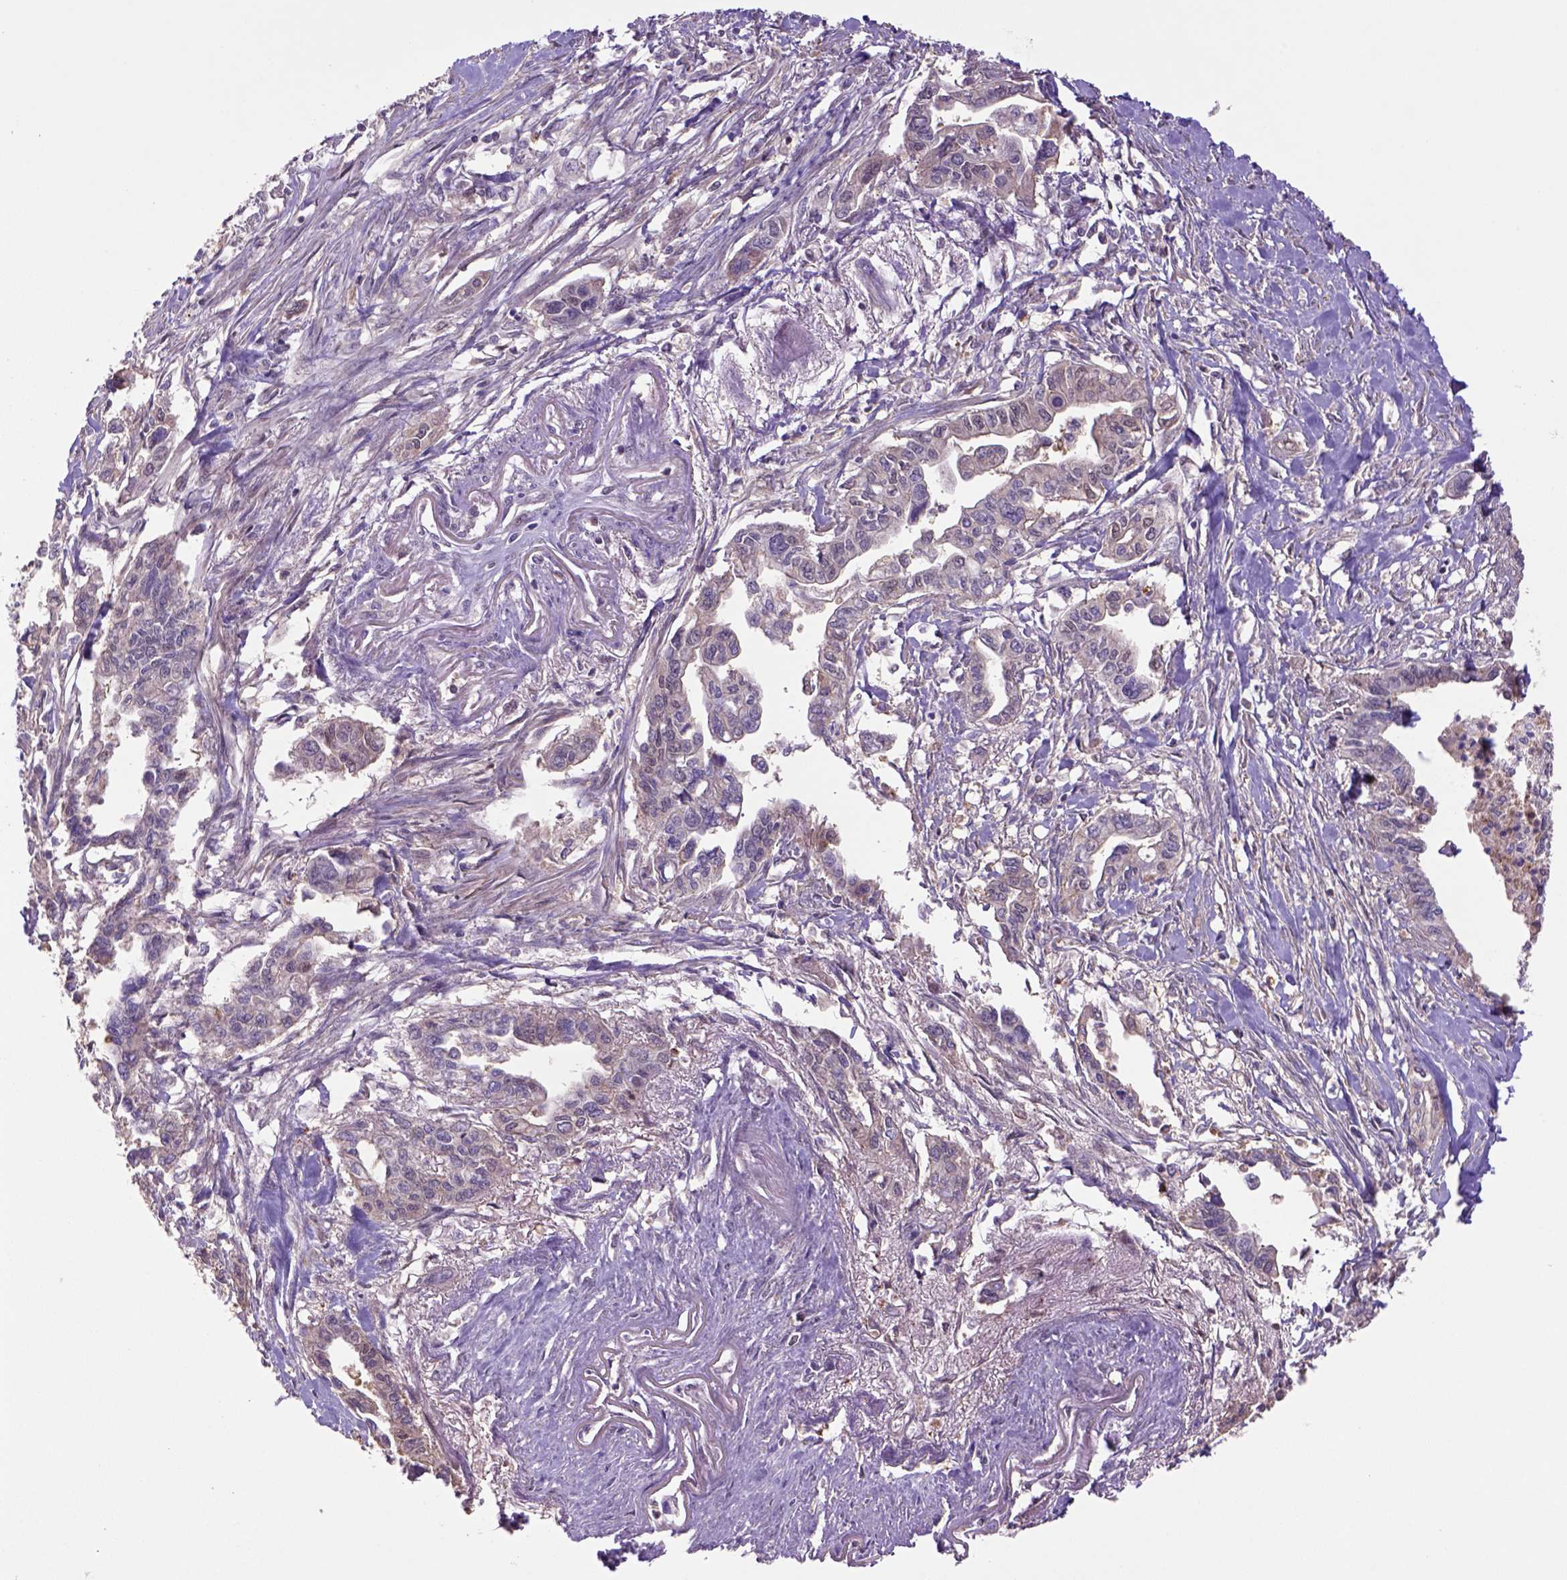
{"staining": {"intensity": "weak", "quantity": "<25%", "location": "cytoplasmic/membranous"}, "tissue": "pancreatic cancer", "cell_type": "Tumor cells", "image_type": "cancer", "snomed": [{"axis": "morphology", "description": "Adenocarcinoma, NOS"}, {"axis": "topography", "description": "Pancreas"}], "caption": "This is a photomicrograph of immunohistochemistry (IHC) staining of pancreatic cancer, which shows no staining in tumor cells.", "gene": "HSPBP1", "patient": {"sex": "male", "age": 60}}